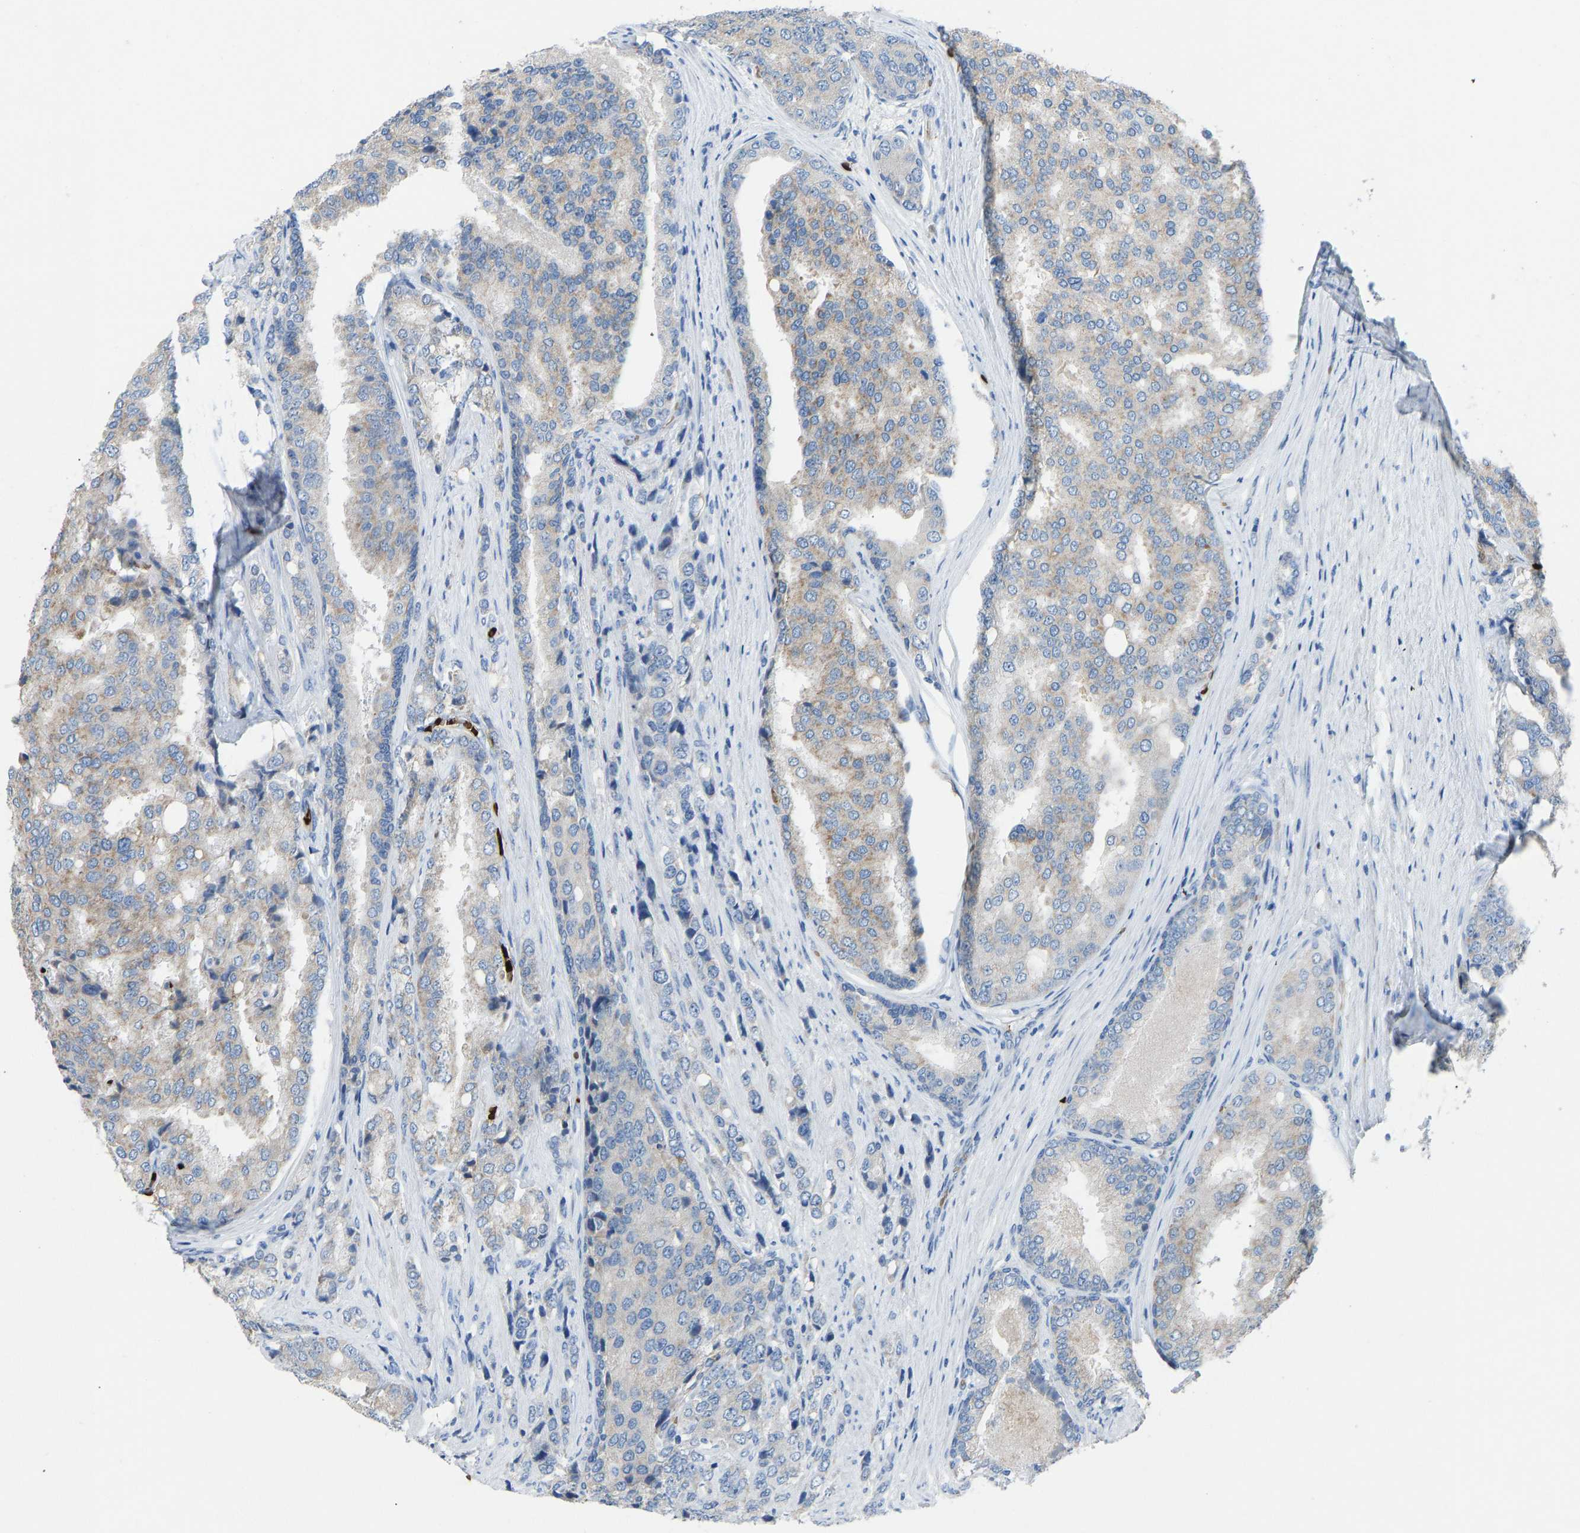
{"staining": {"intensity": "negative", "quantity": "none", "location": "none"}, "tissue": "prostate cancer", "cell_type": "Tumor cells", "image_type": "cancer", "snomed": [{"axis": "morphology", "description": "Adenocarcinoma, High grade"}, {"axis": "topography", "description": "Prostate"}], "caption": "A photomicrograph of prostate cancer stained for a protein reveals no brown staining in tumor cells. The staining is performed using DAB (3,3'-diaminobenzidine) brown chromogen with nuclei counter-stained in using hematoxylin.", "gene": "PIGS", "patient": {"sex": "male", "age": 50}}